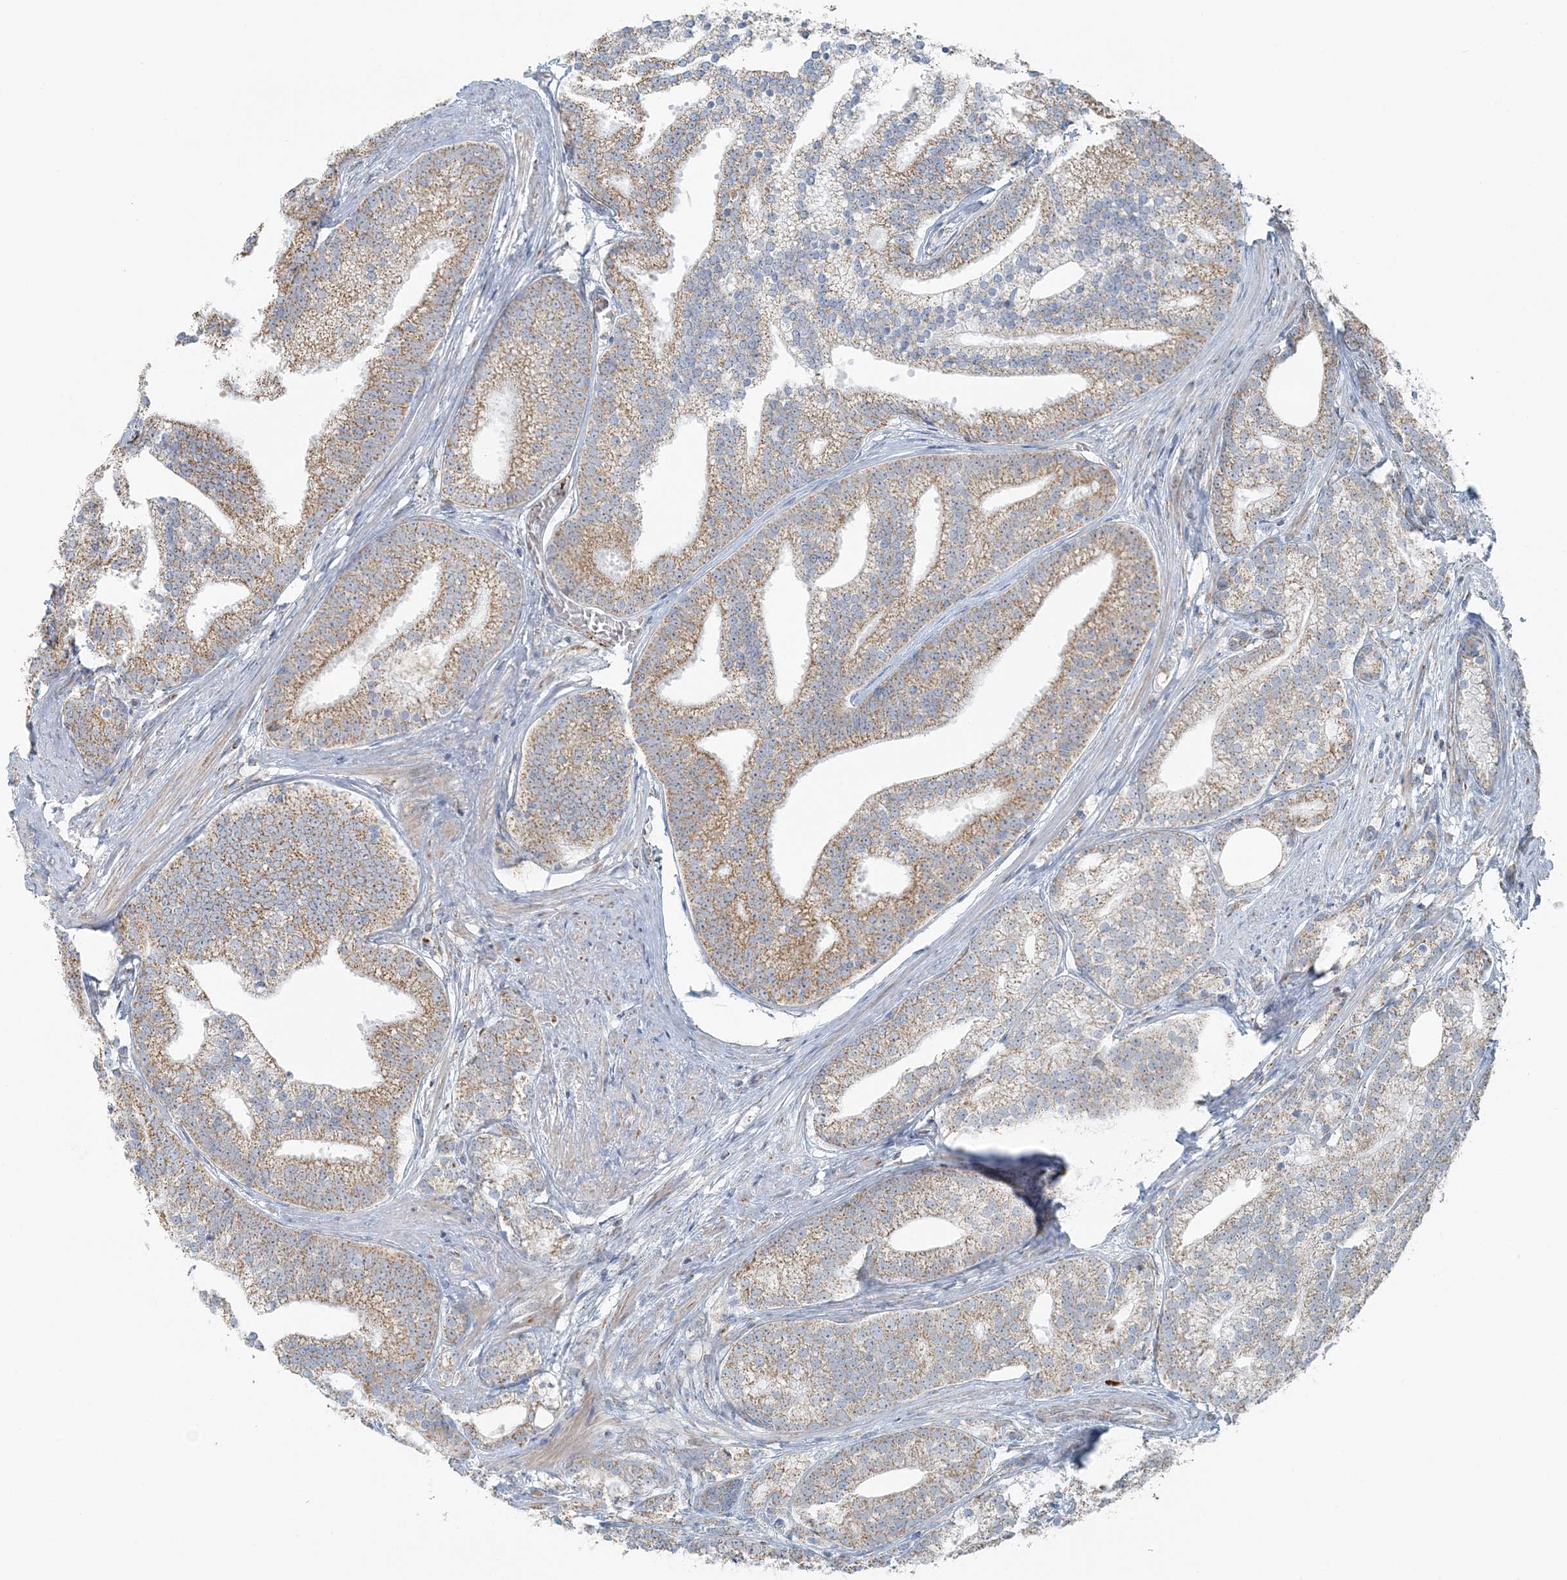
{"staining": {"intensity": "moderate", "quantity": ">75%", "location": "cytoplasmic/membranous"}, "tissue": "prostate cancer", "cell_type": "Tumor cells", "image_type": "cancer", "snomed": [{"axis": "morphology", "description": "Adenocarcinoma, Low grade"}, {"axis": "topography", "description": "Prostate"}], "caption": "Tumor cells show medium levels of moderate cytoplasmic/membranous positivity in about >75% of cells in human low-grade adenocarcinoma (prostate).", "gene": "SLC22A16", "patient": {"sex": "male", "age": 71}}